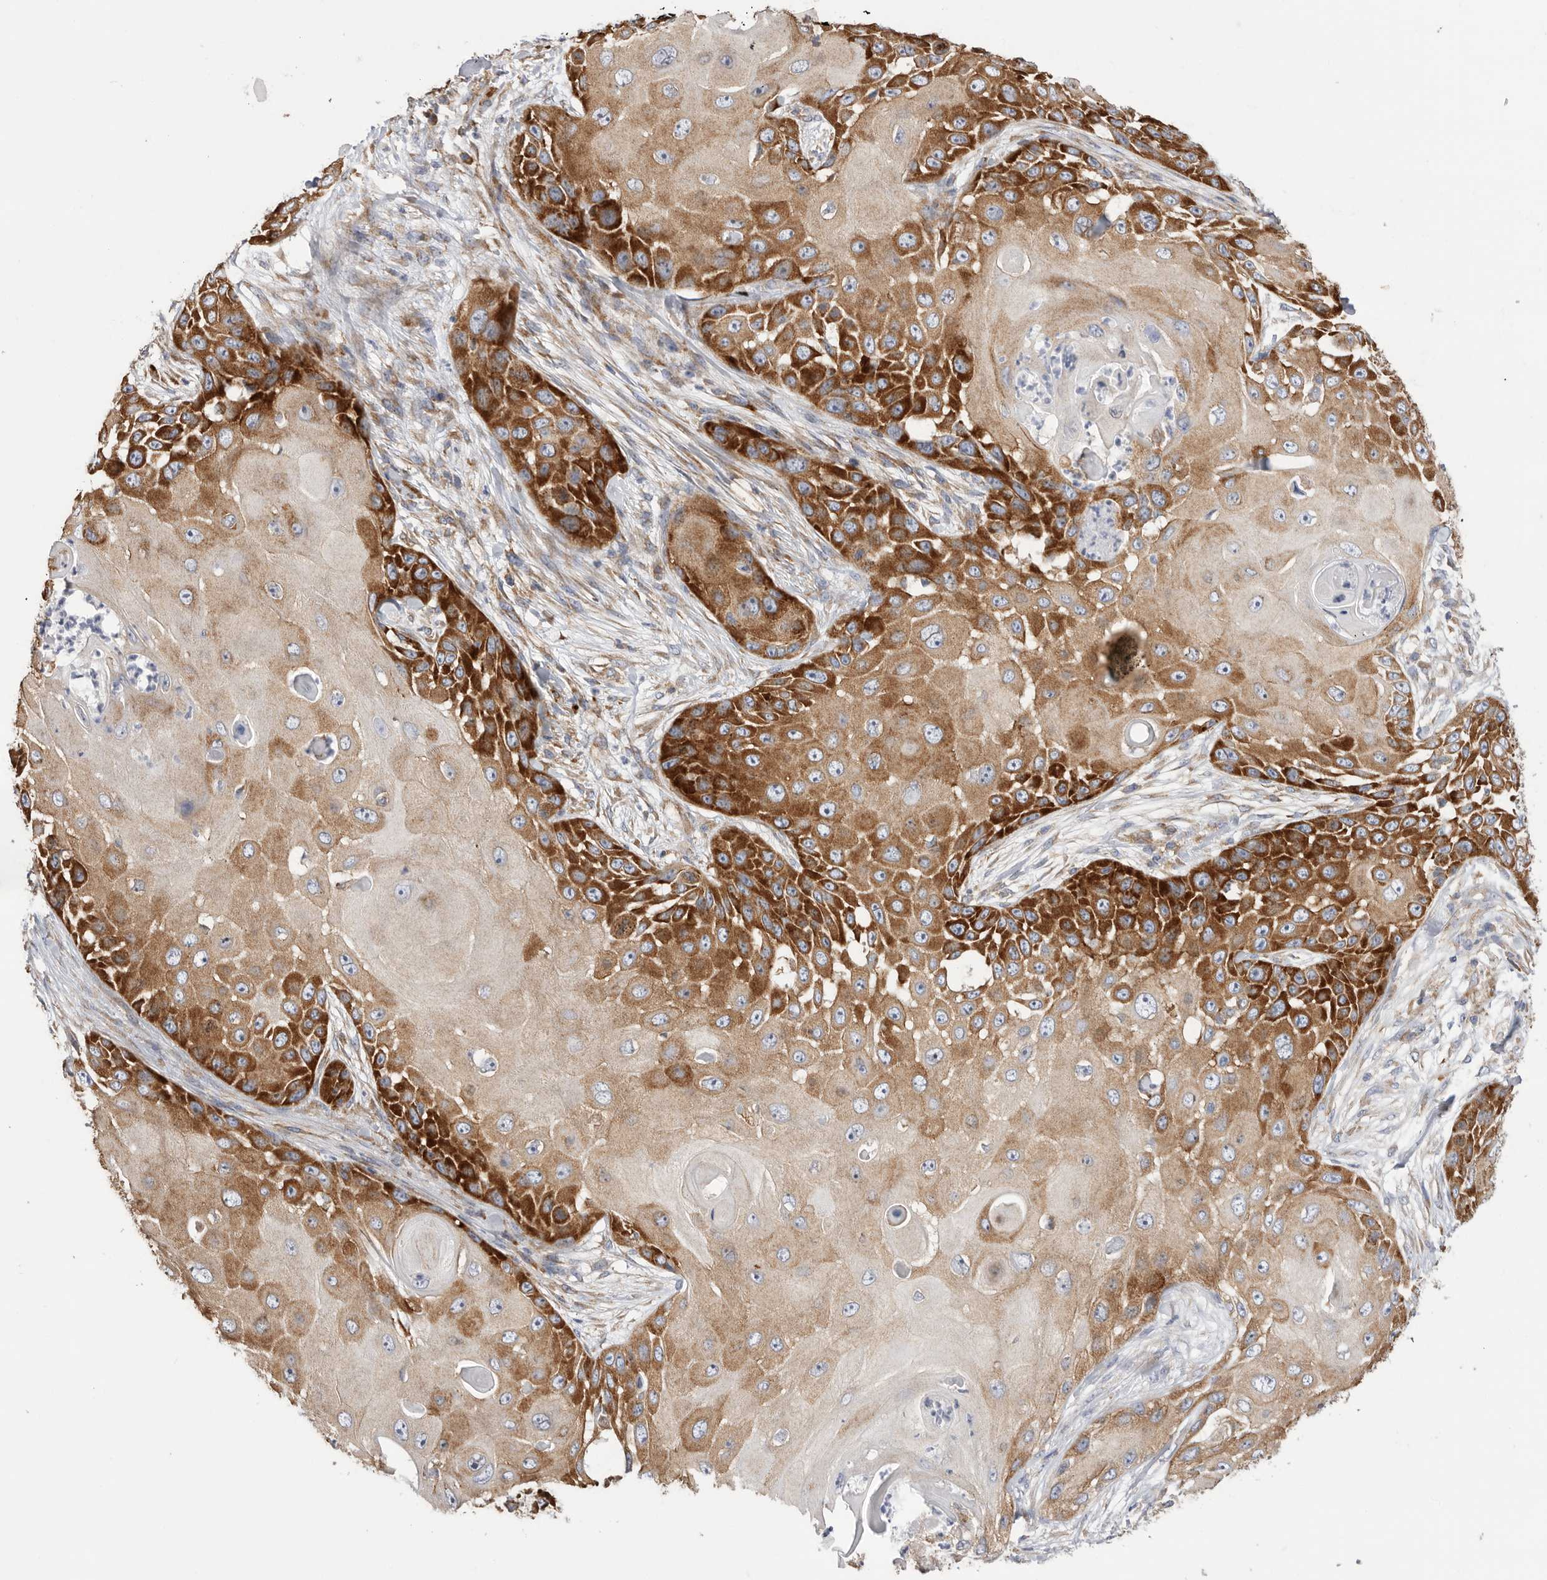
{"staining": {"intensity": "strong", "quantity": ">75%", "location": "cytoplasmic/membranous"}, "tissue": "skin cancer", "cell_type": "Tumor cells", "image_type": "cancer", "snomed": [{"axis": "morphology", "description": "Squamous cell carcinoma, NOS"}, {"axis": "topography", "description": "Skin"}], "caption": "Immunohistochemical staining of skin cancer exhibits high levels of strong cytoplasmic/membranous expression in approximately >75% of tumor cells. (Stains: DAB in brown, nuclei in blue, Microscopy: brightfield microscopy at high magnification).", "gene": "SERBP1", "patient": {"sex": "female", "age": 44}}